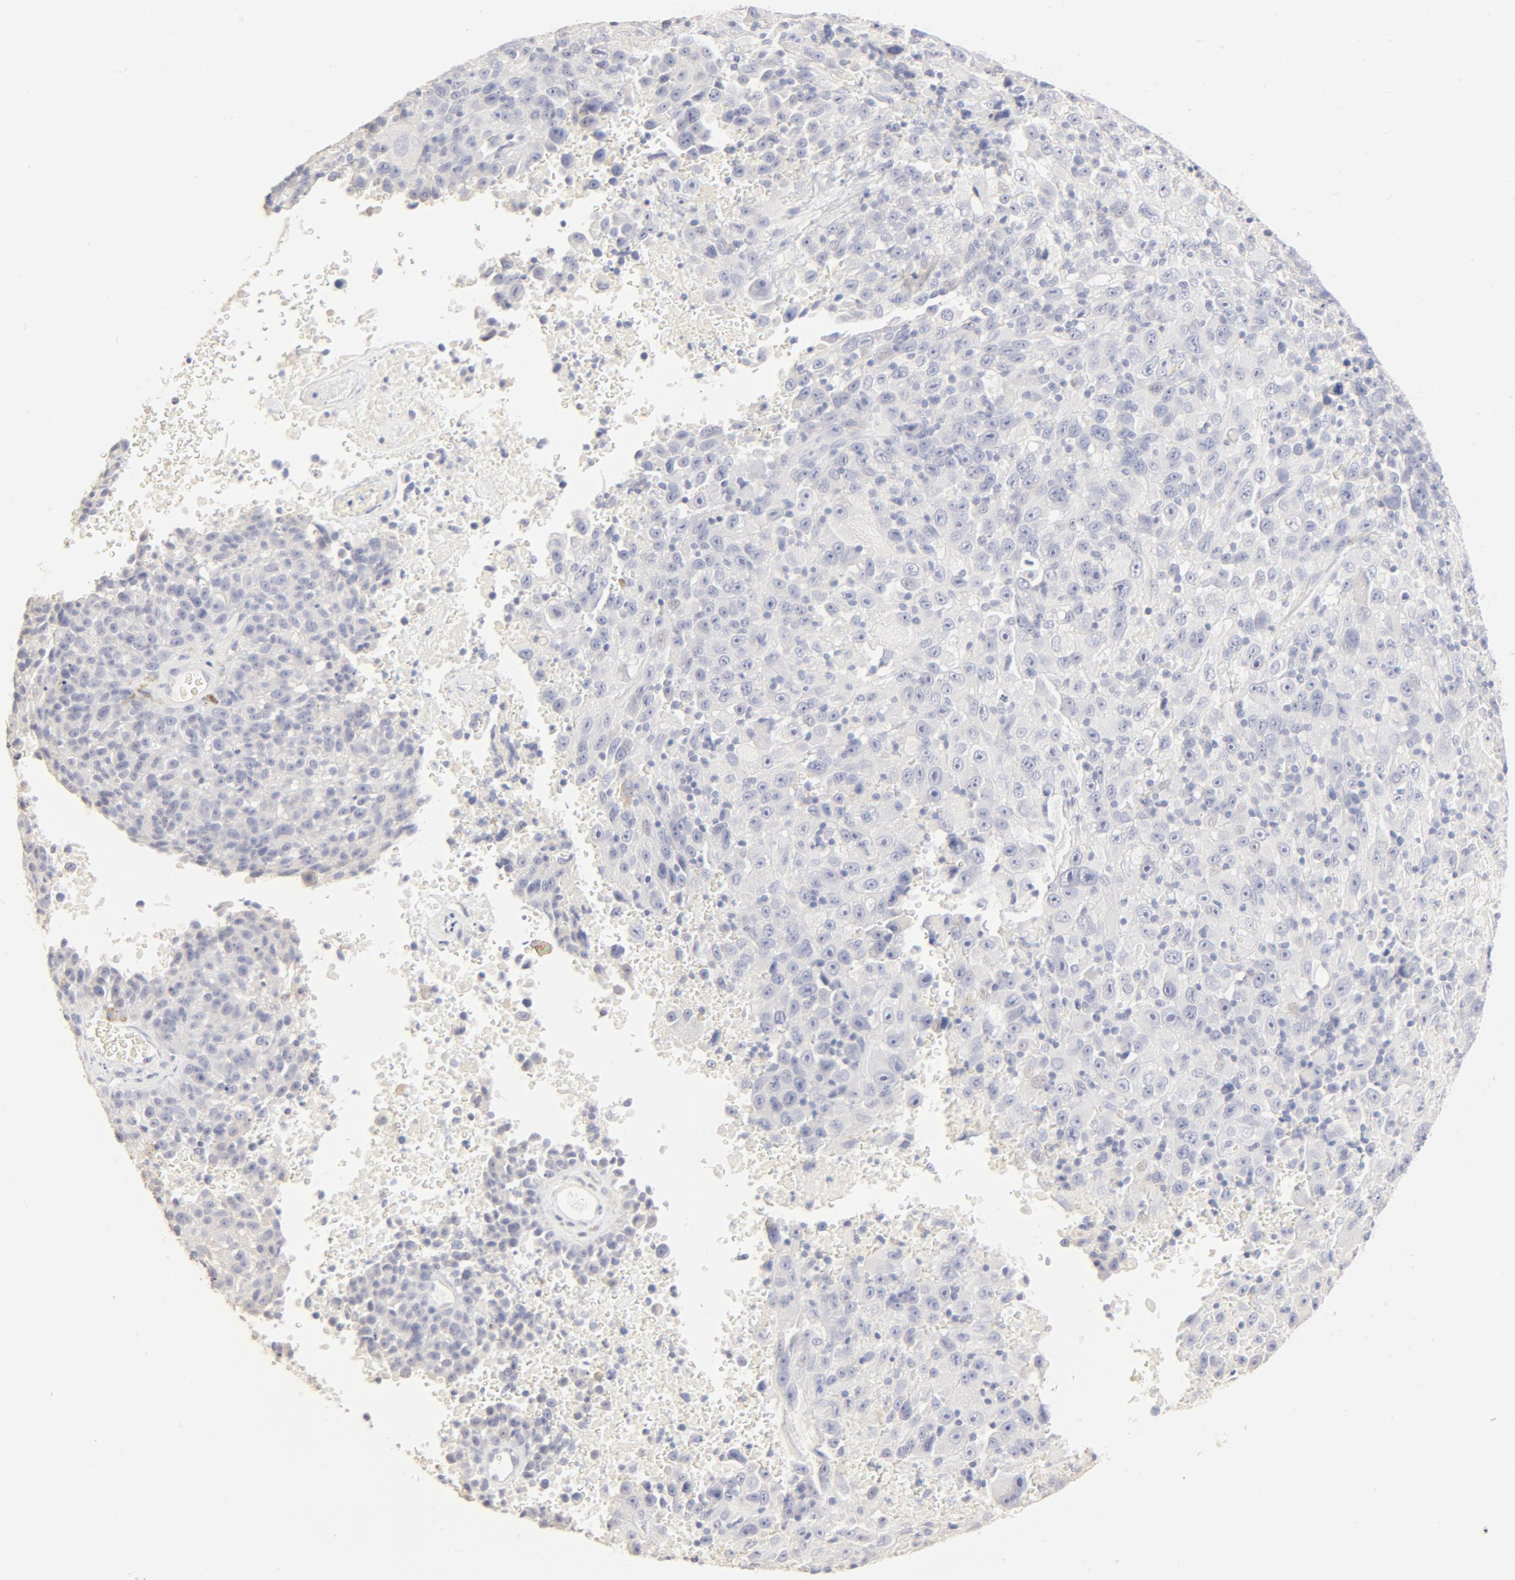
{"staining": {"intensity": "moderate", "quantity": "<25%", "location": "cytoplasmic/membranous"}, "tissue": "melanoma", "cell_type": "Tumor cells", "image_type": "cancer", "snomed": [{"axis": "morphology", "description": "Malignant melanoma, Metastatic site"}, {"axis": "topography", "description": "Cerebral cortex"}], "caption": "Malignant melanoma (metastatic site) stained with IHC exhibits moderate cytoplasmic/membranous staining in about <25% of tumor cells.", "gene": "FCGBP", "patient": {"sex": "female", "age": 52}}